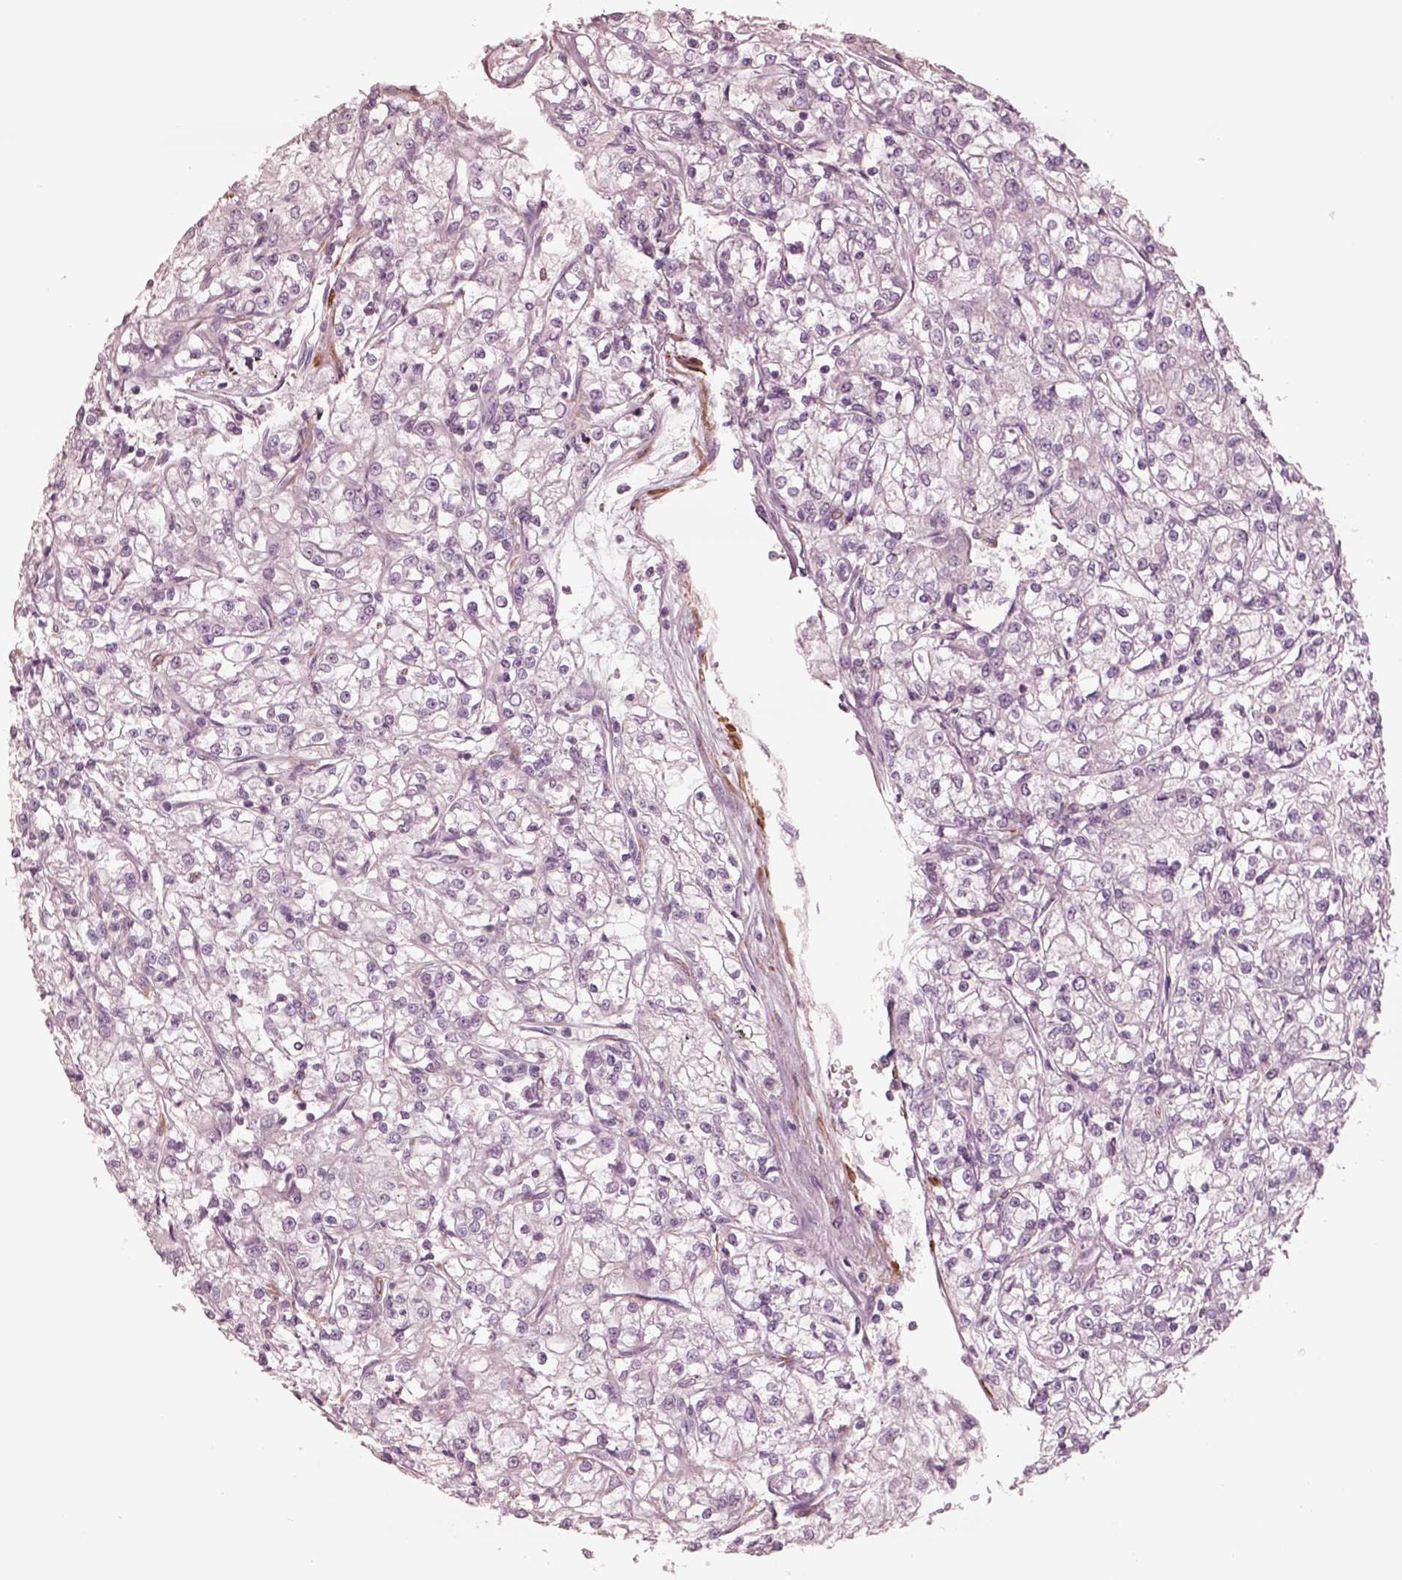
{"staining": {"intensity": "negative", "quantity": "none", "location": "none"}, "tissue": "renal cancer", "cell_type": "Tumor cells", "image_type": "cancer", "snomed": [{"axis": "morphology", "description": "Adenocarcinoma, NOS"}, {"axis": "topography", "description": "Kidney"}], "caption": "Histopathology image shows no significant protein staining in tumor cells of renal adenocarcinoma.", "gene": "DNAAF9", "patient": {"sex": "female", "age": 59}}